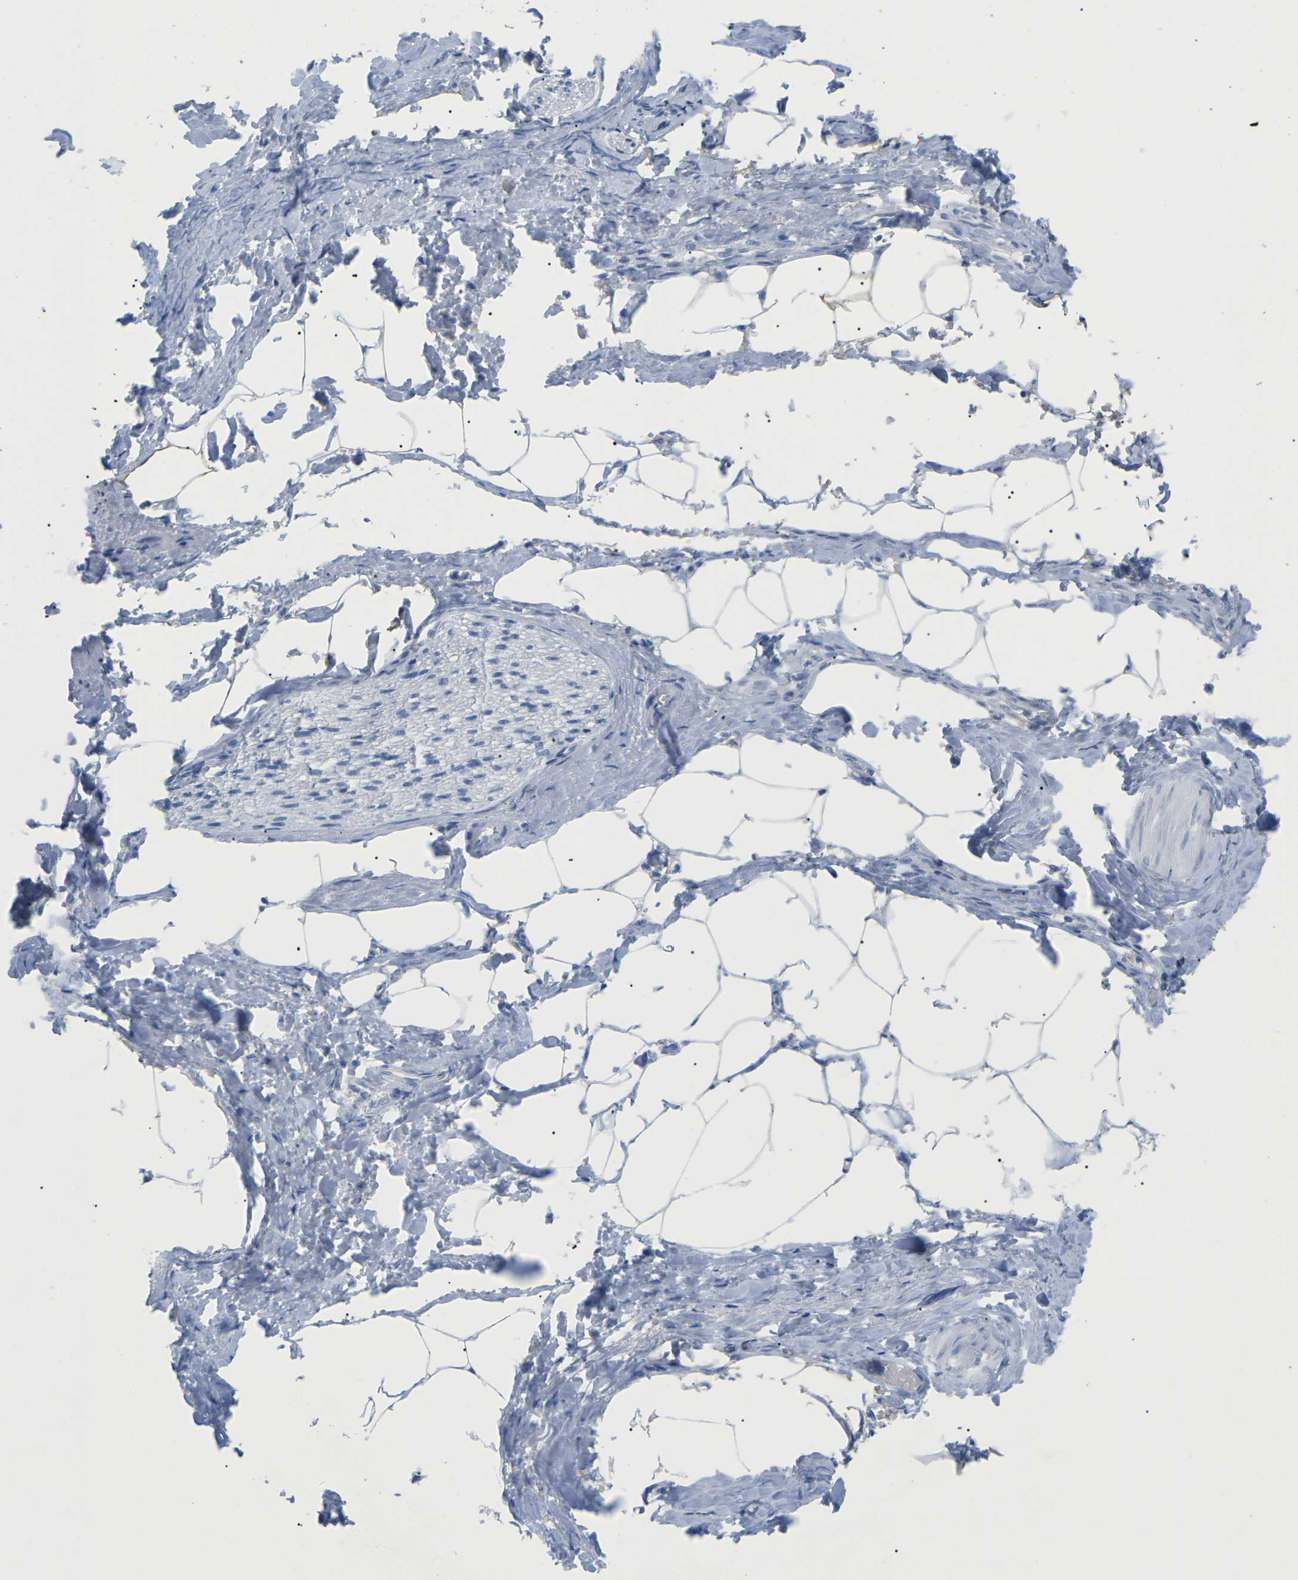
{"staining": {"intensity": "negative", "quantity": "none", "location": "none"}, "tissue": "adipose tissue", "cell_type": "Adipocytes", "image_type": "normal", "snomed": [{"axis": "morphology", "description": "Normal tissue, NOS"}, {"axis": "topography", "description": "Soft tissue"}, {"axis": "topography", "description": "Vascular tissue"}], "caption": "This is an IHC histopathology image of normal adipose tissue. There is no staining in adipocytes.", "gene": "HBG2", "patient": {"sex": "female", "age": 35}}